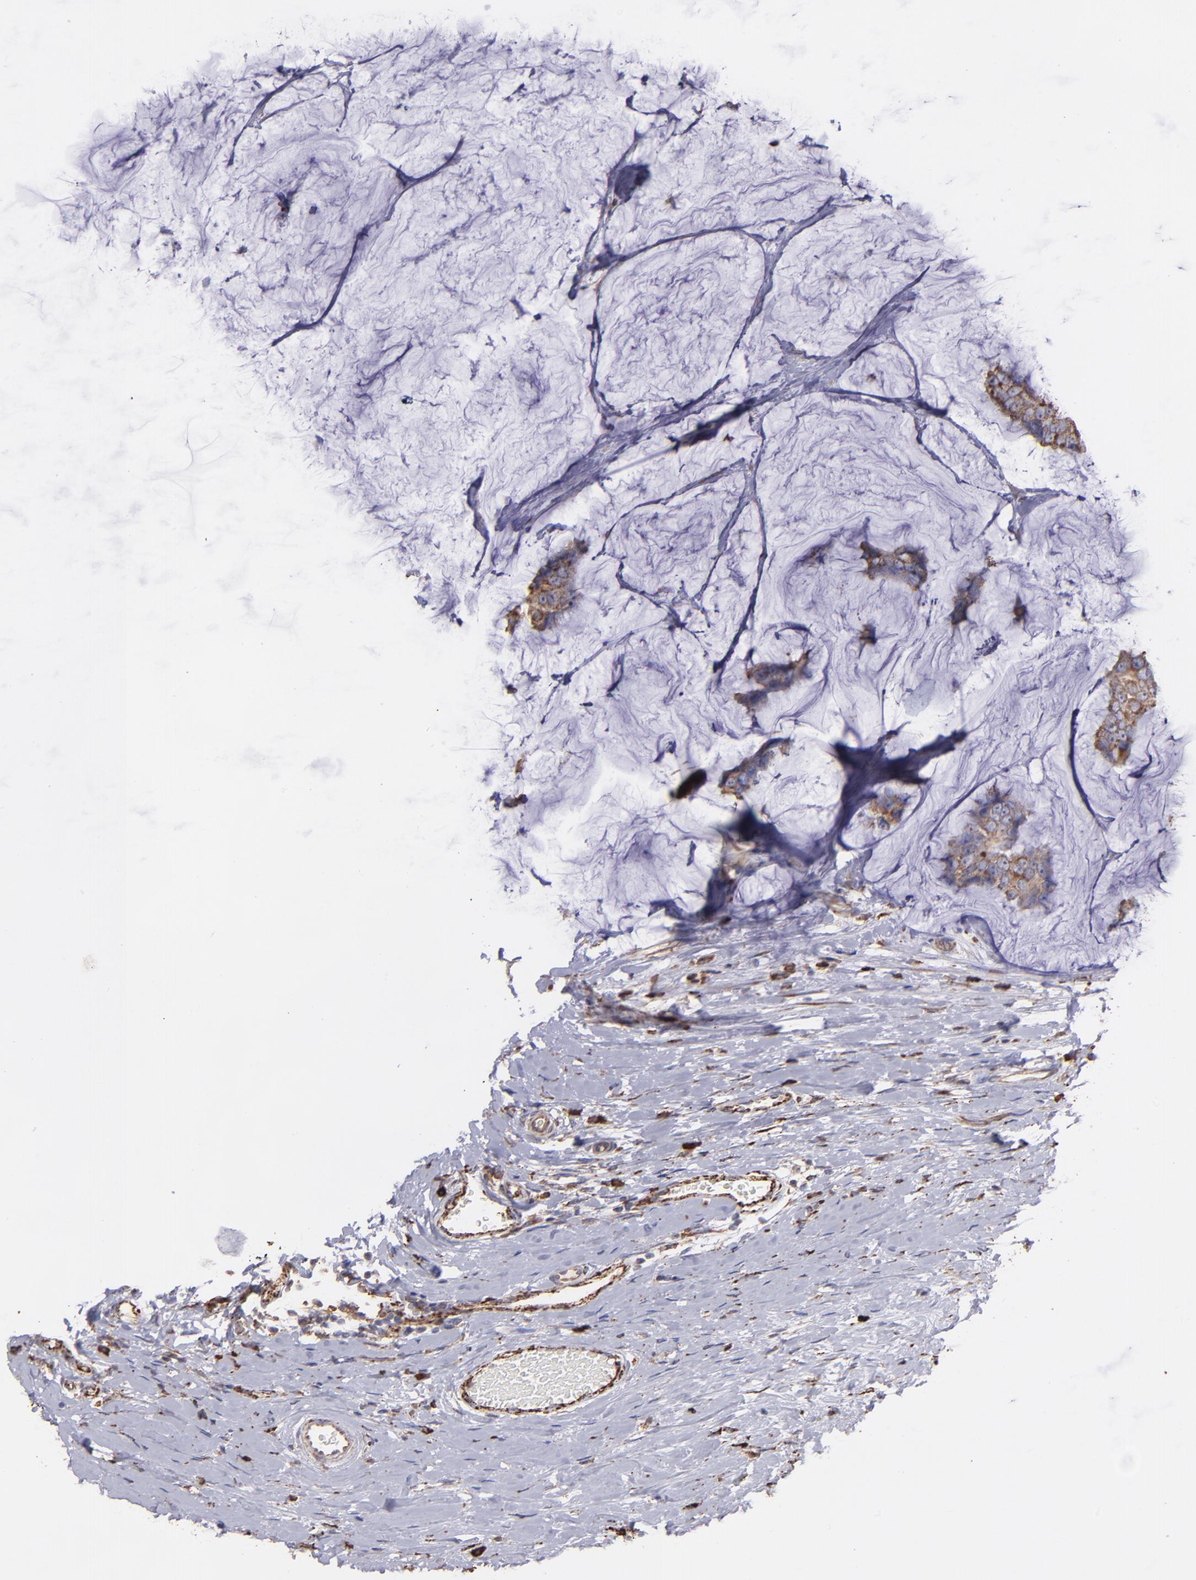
{"staining": {"intensity": "strong", "quantity": ">75%", "location": "cytoplasmic/membranous"}, "tissue": "breast cancer", "cell_type": "Tumor cells", "image_type": "cancer", "snomed": [{"axis": "morphology", "description": "Normal tissue, NOS"}, {"axis": "morphology", "description": "Duct carcinoma"}, {"axis": "topography", "description": "Breast"}], "caption": "Protein staining by immunohistochemistry (IHC) reveals strong cytoplasmic/membranous positivity in approximately >75% of tumor cells in breast intraductal carcinoma.", "gene": "MAOB", "patient": {"sex": "female", "age": 50}}